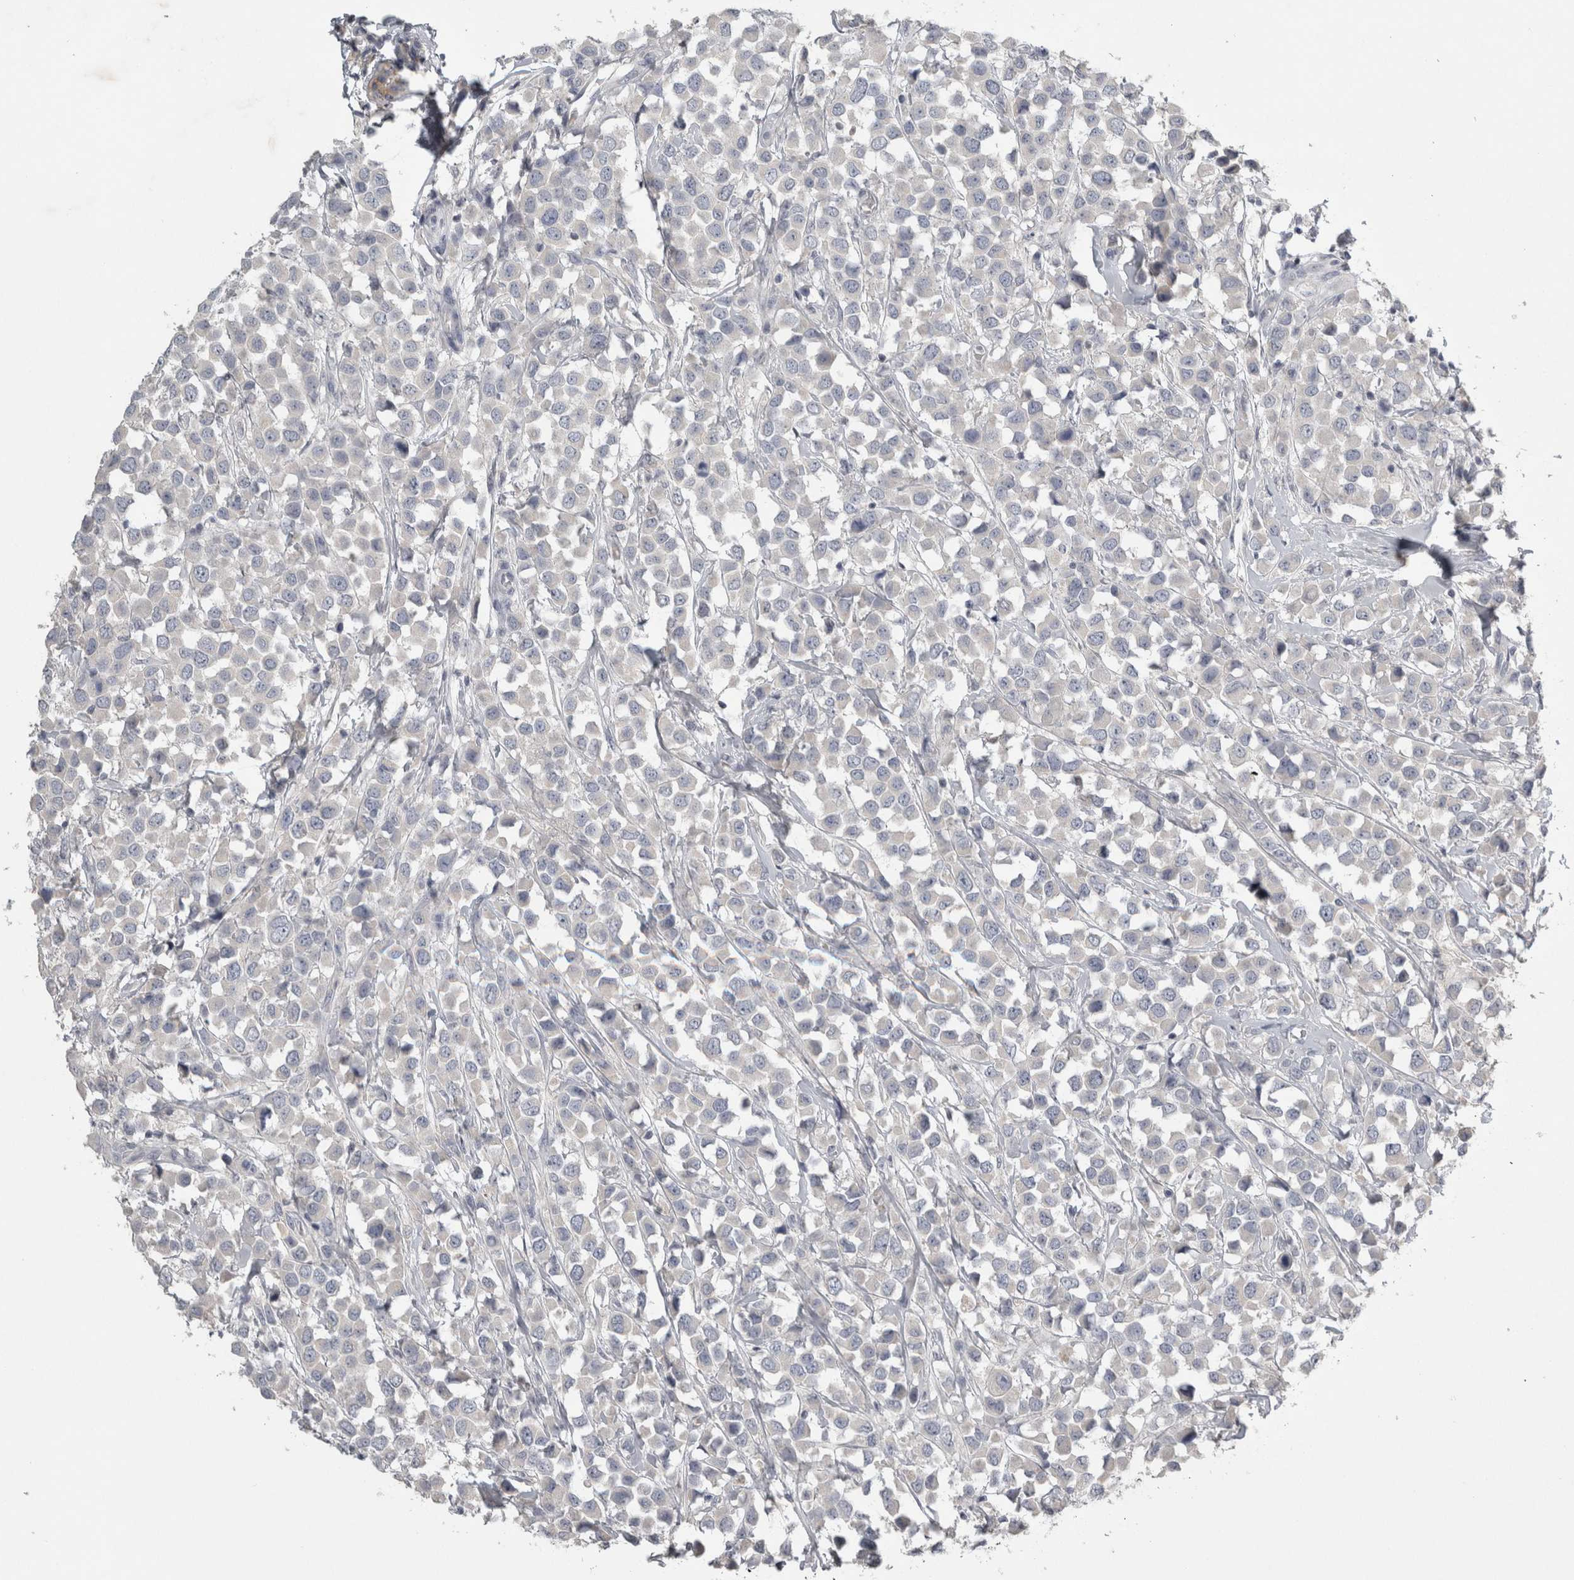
{"staining": {"intensity": "negative", "quantity": "none", "location": "none"}, "tissue": "breast cancer", "cell_type": "Tumor cells", "image_type": "cancer", "snomed": [{"axis": "morphology", "description": "Duct carcinoma"}, {"axis": "topography", "description": "Breast"}], "caption": "A high-resolution micrograph shows immunohistochemistry staining of breast infiltrating ductal carcinoma, which demonstrates no significant staining in tumor cells. (DAB immunohistochemistry with hematoxylin counter stain).", "gene": "ENPP7", "patient": {"sex": "female", "age": 61}}